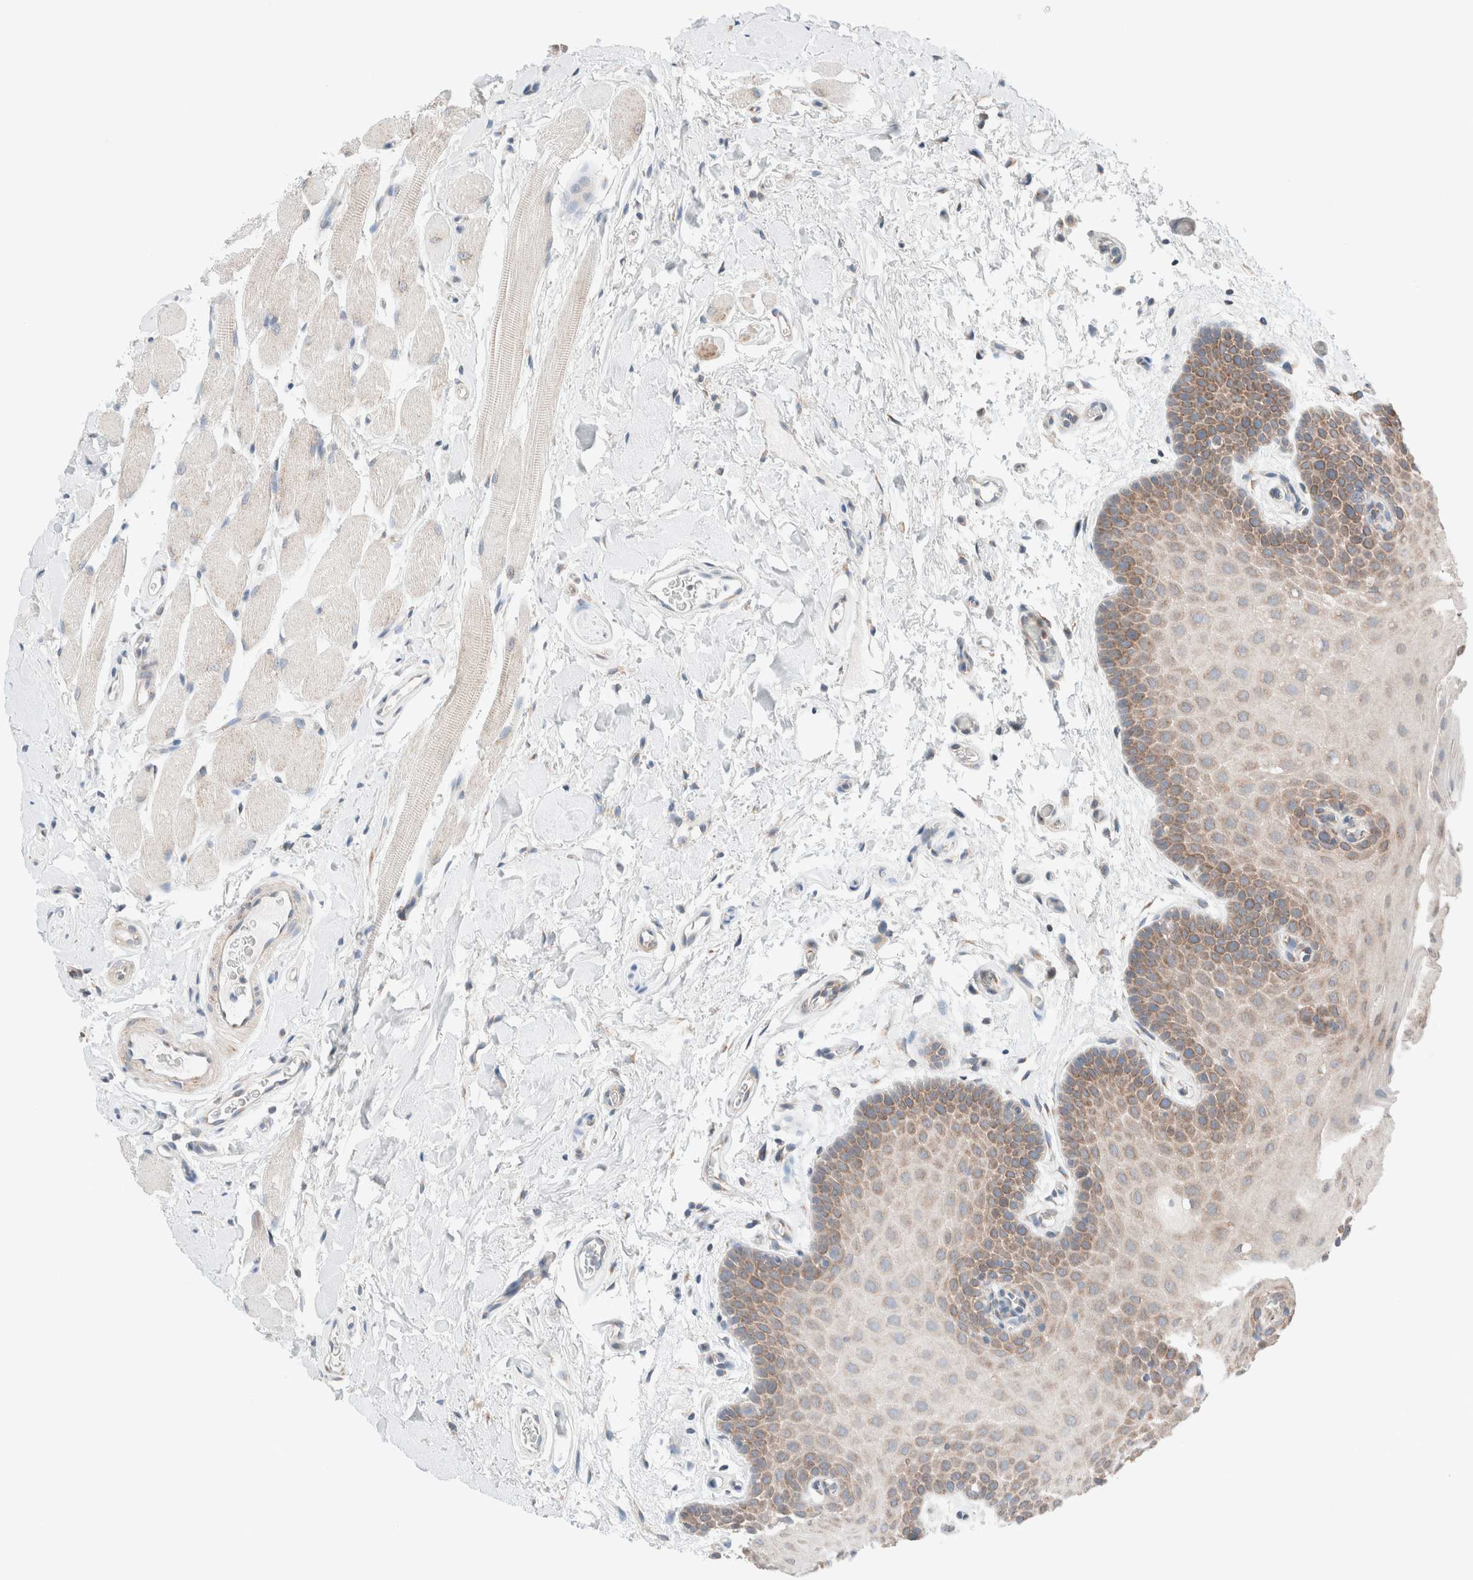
{"staining": {"intensity": "moderate", "quantity": ">75%", "location": "cytoplasmic/membranous"}, "tissue": "oral mucosa", "cell_type": "Squamous epithelial cells", "image_type": "normal", "snomed": [{"axis": "morphology", "description": "Normal tissue, NOS"}, {"axis": "topography", "description": "Oral tissue"}], "caption": "Moderate cytoplasmic/membranous expression is present in about >75% of squamous epithelial cells in unremarkable oral mucosa.", "gene": "CASC3", "patient": {"sex": "male", "age": 62}}